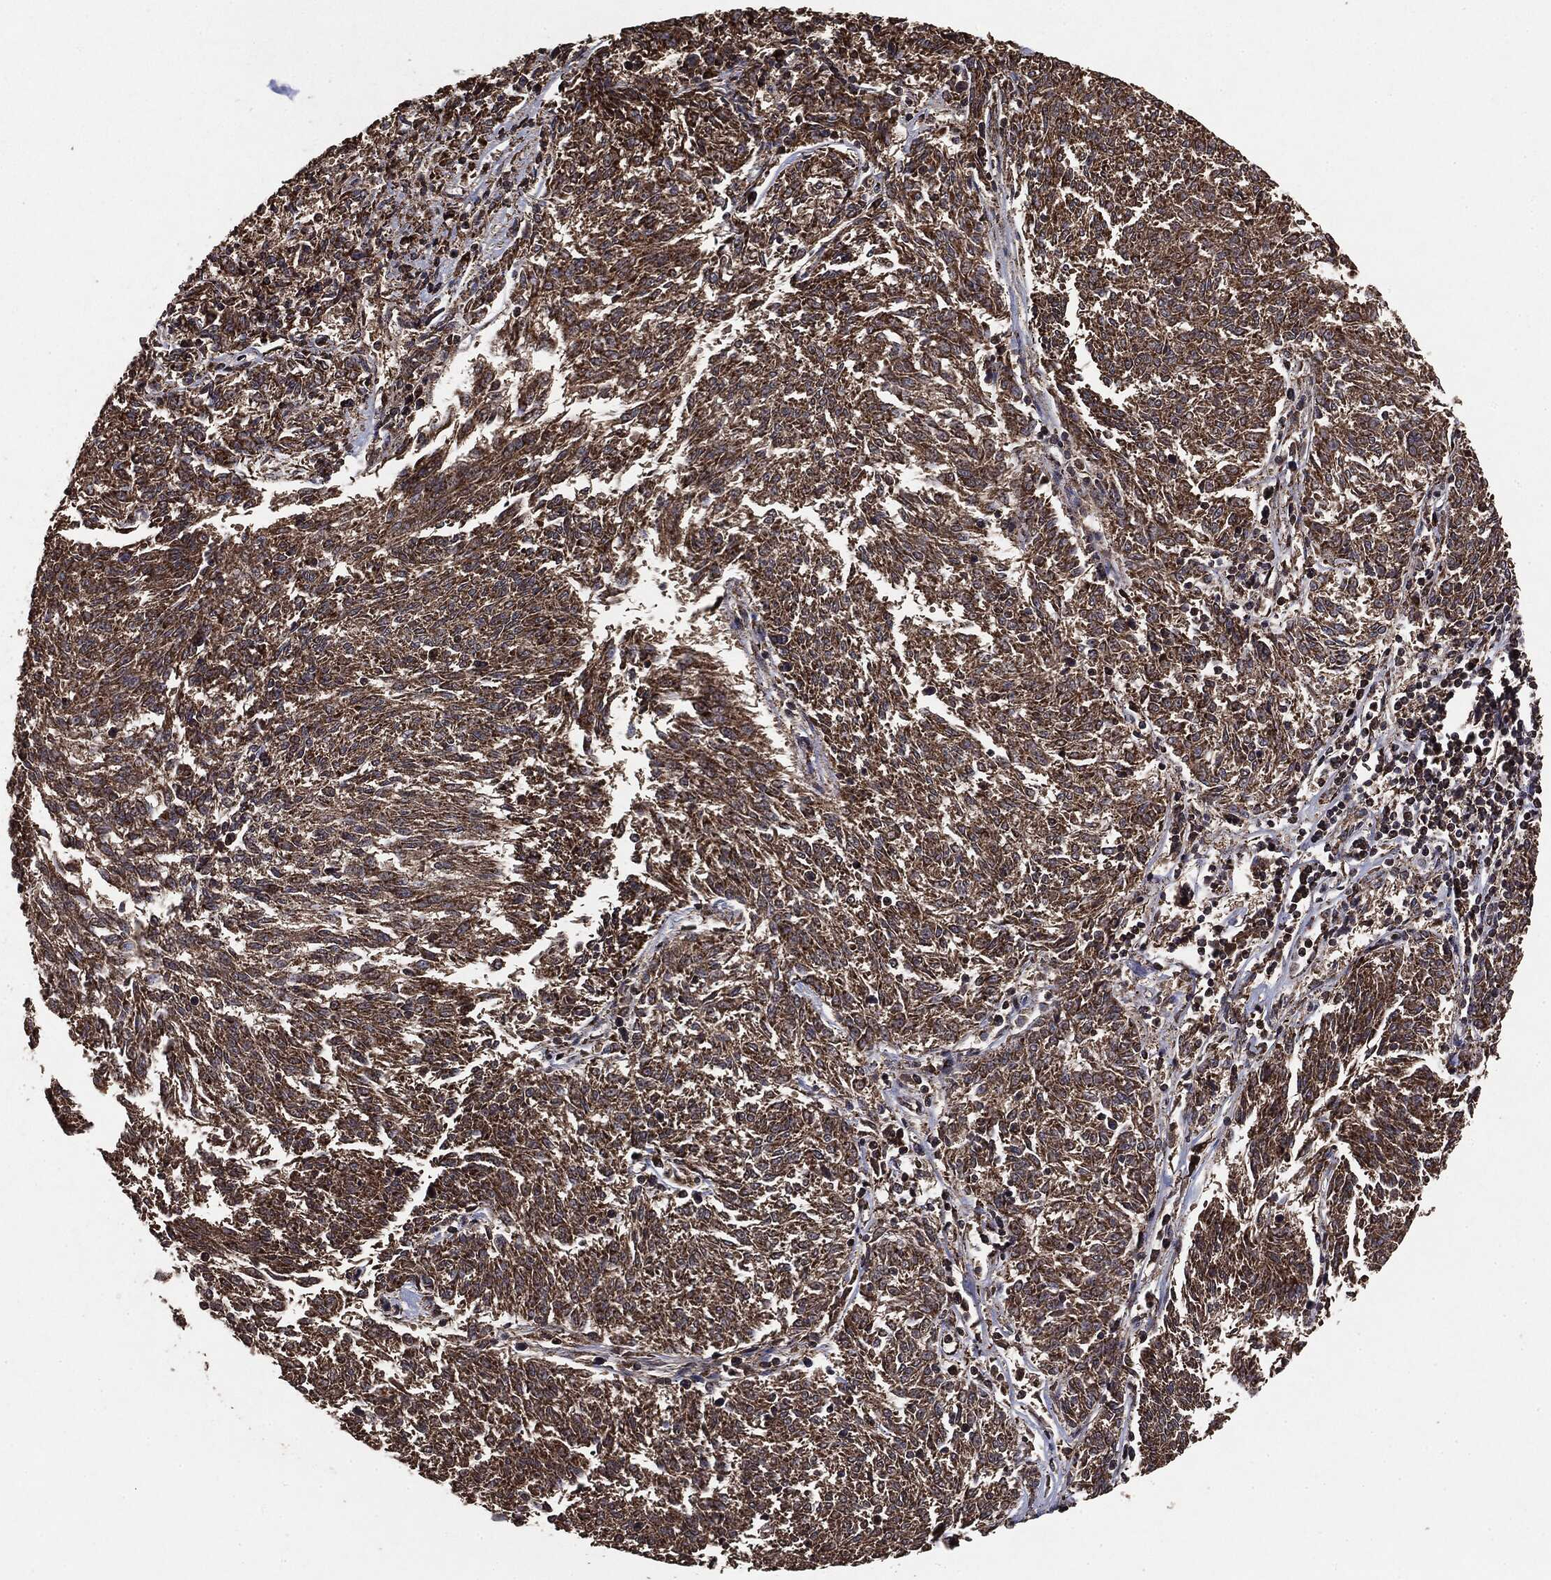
{"staining": {"intensity": "moderate", "quantity": ">75%", "location": "cytoplasmic/membranous"}, "tissue": "melanoma", "cell_type": "Tumor cells", "image_type": "cancer", "snomed": [{"axis": "morphology", "description": "Malignant melanoma, NOS"}, {"axis": "topography", "description": "Skin"}], "caption": "Immunohistochemistry image of malignant melanoma stained for a protein (brown), which reveals medium levels of moderate cytoplasmic/membranous positivity in about >75% of tumor cells.", "gene": "MTOR", "patient": {"sex": "female", "age": 72}}